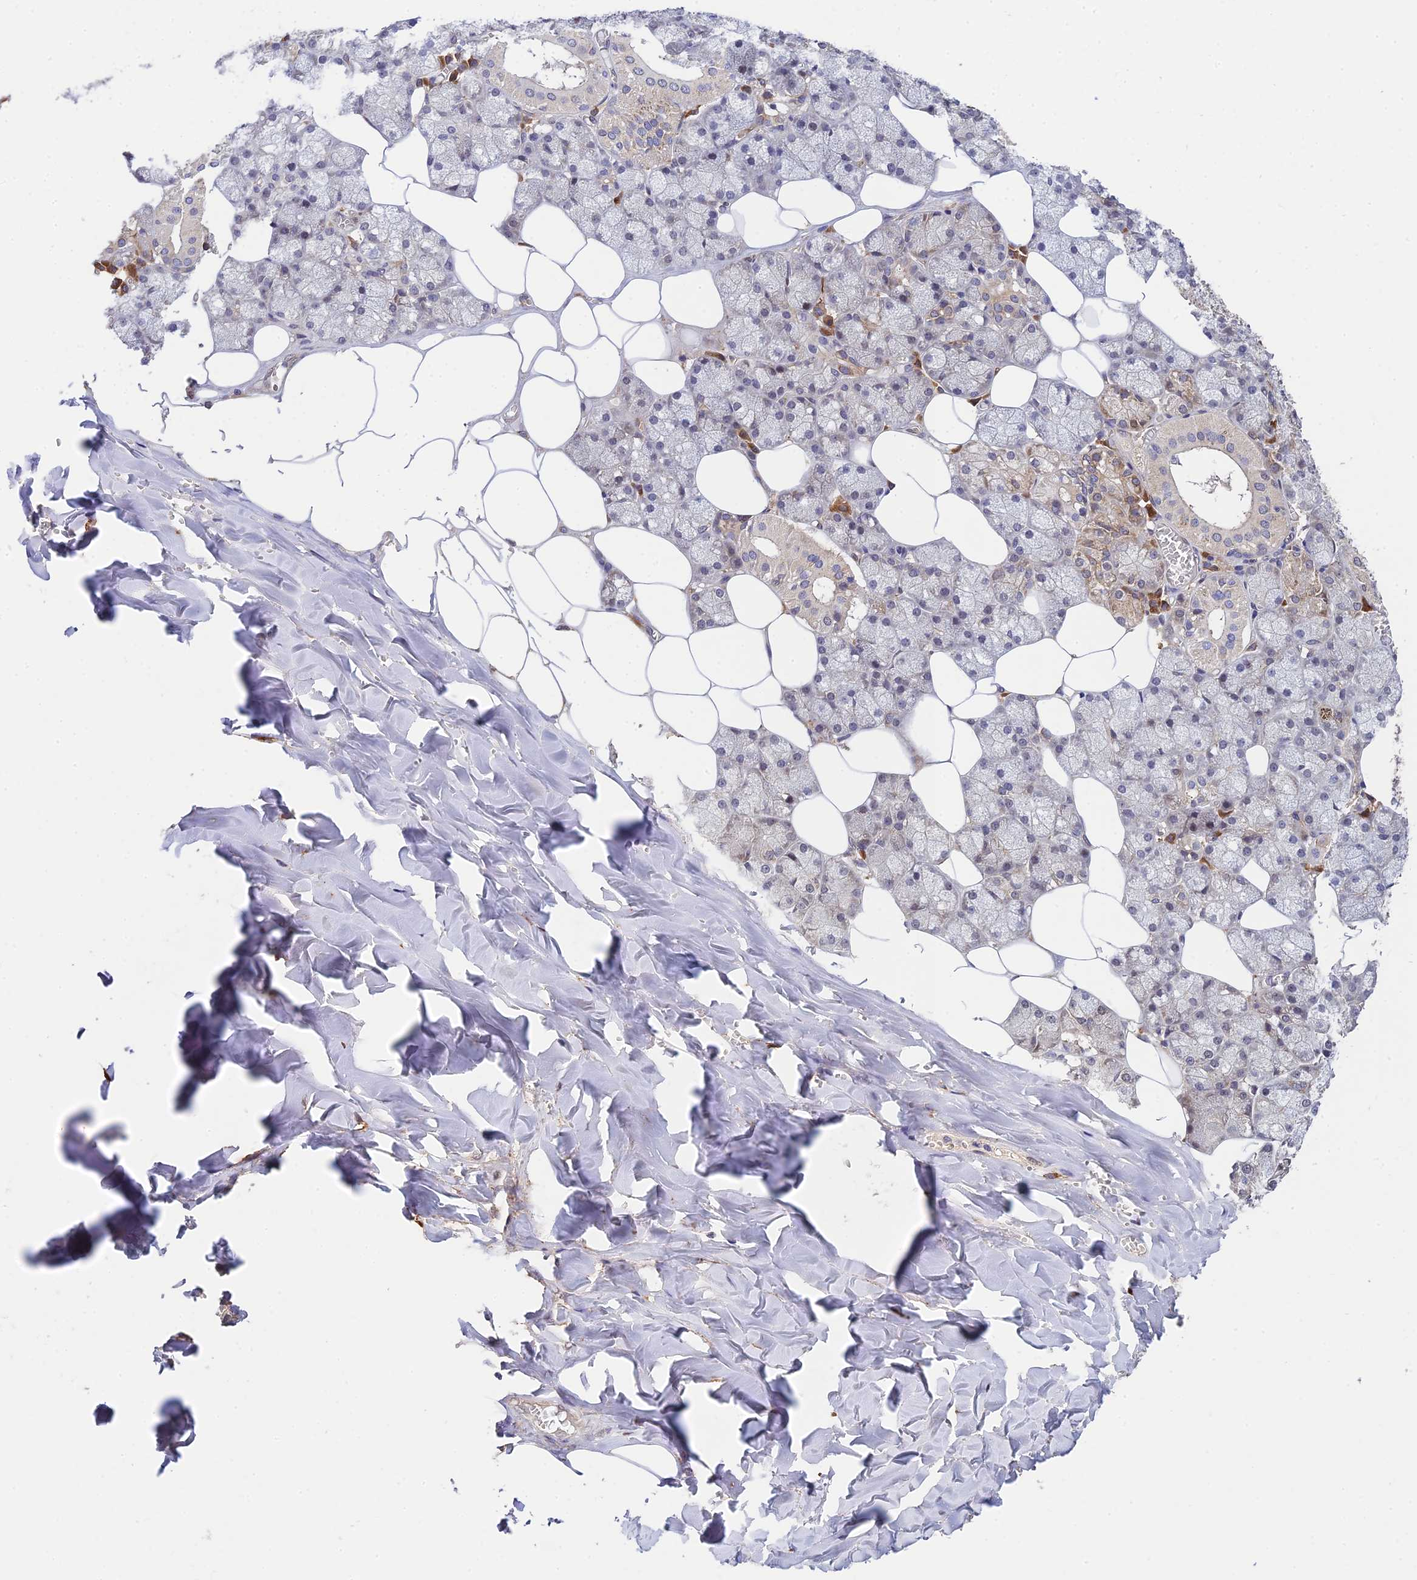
{"staining": {"intensity": "weak", "quantity": "25%-75%", "location": "cytoplasmic/membranous"}, "tissue": "salivary gland", "cell_type": "Glandular cells", "image_type": "normal", "snomed": [{"axis": "morphology", "description": "Normal tissue, NOS"}, {"axis": "topography", "description": "Salivary gland"}], "caption": "This micrograph shows normal salivary gland stained with immunohistochemistry to label a protein in brown. The cytoplasmic/membranous of glandular cells show weak positivity for the protein. Nuclei are counter-stained blue.", "gene": "P3H3", "patient": {"sex": "male", "age": 62}}